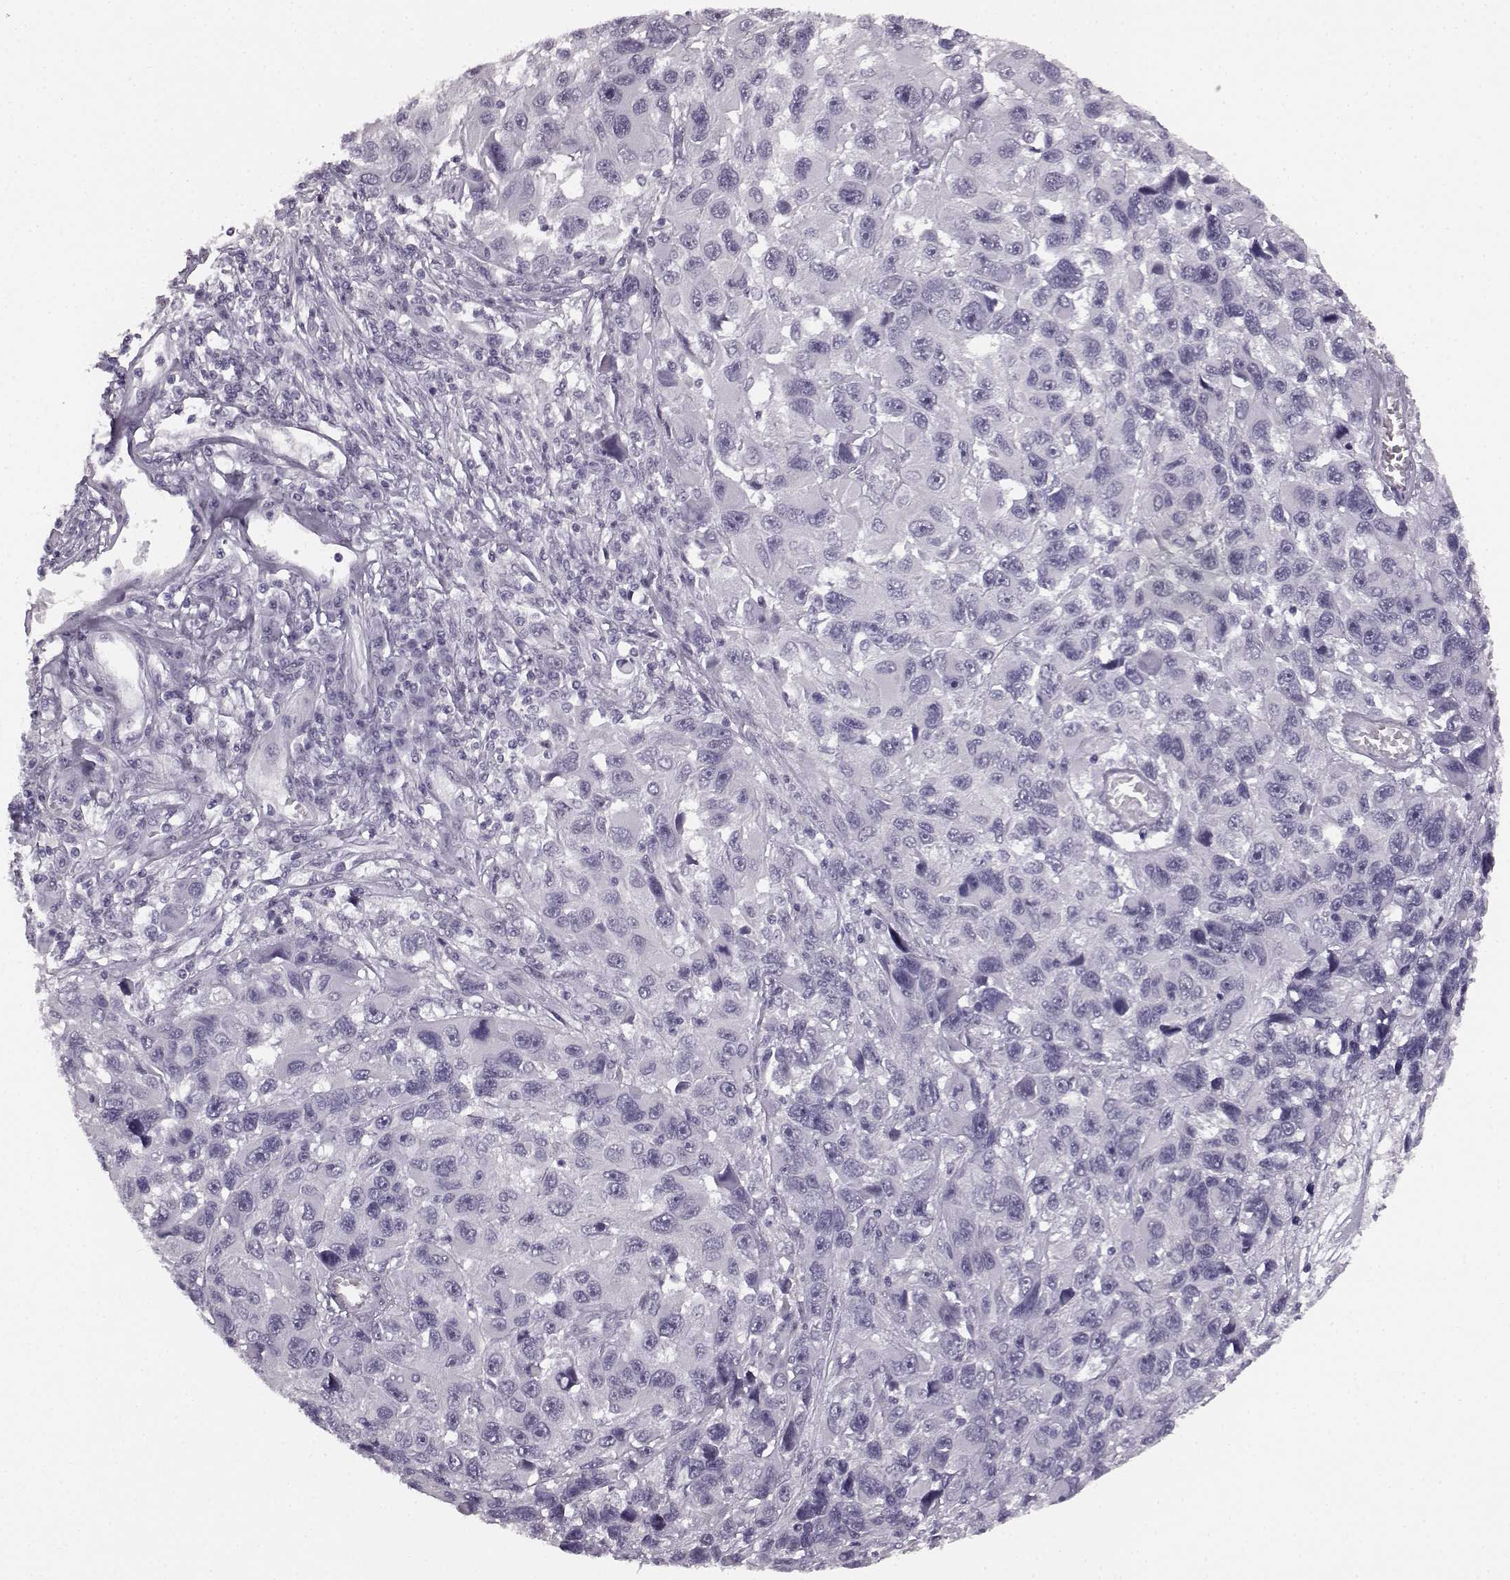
{"staining": {"intensity": "negative", "quantity": "none", "location": "none"}, "tissue": "melanoma", "cell_type": "Tumor cells", "image_type": "cancer", "snomed": [{"axis": "morphology", "description": "Malignant melanoma, NOS"}, {"axis": "topography", "description": "Skin"}], "caption": "Immunohistochemical staining of human melanoma shows no significant positivity in tumor cells.", "gene": "SEMG2", "patient": {"sex": "male", "age": 53}}